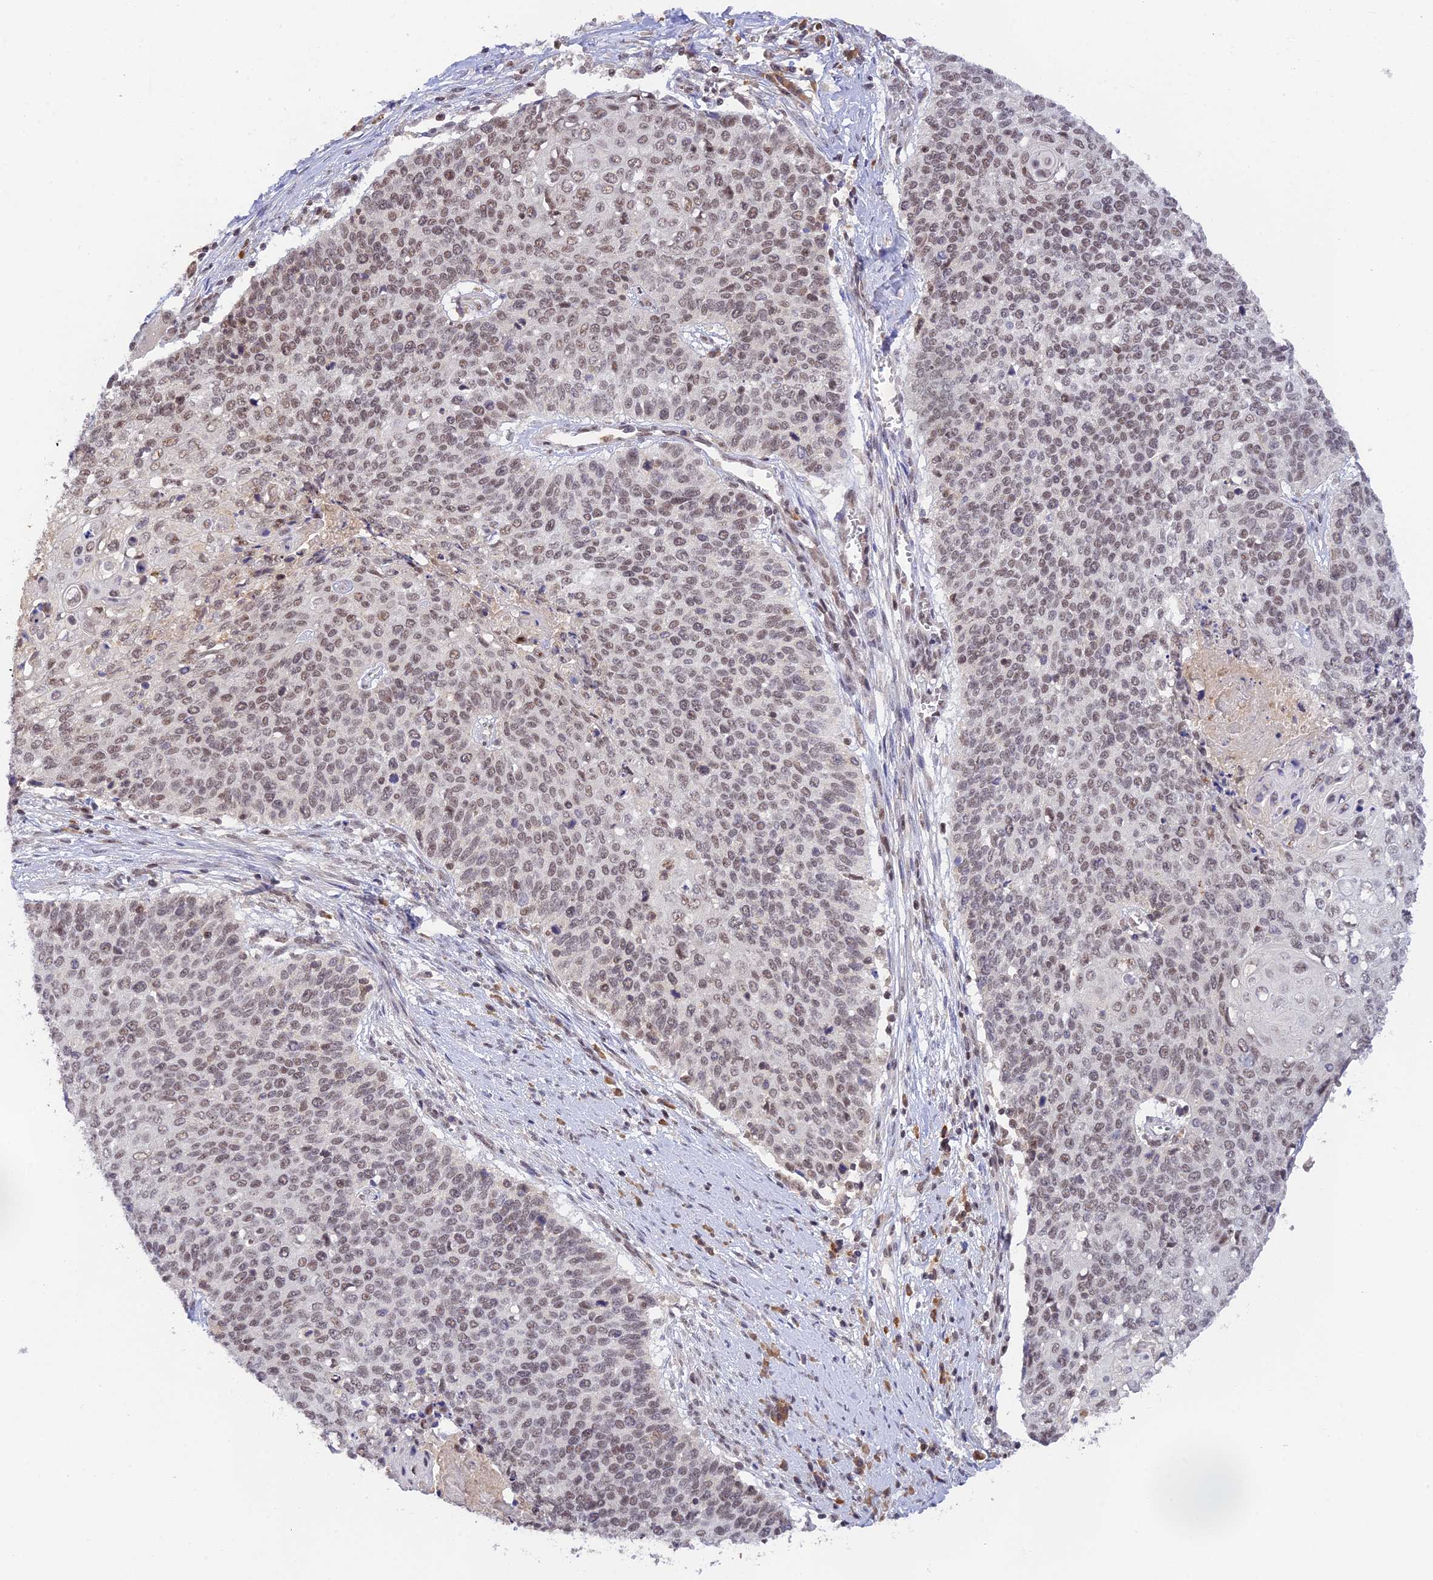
{"staining": {"intensity": "weak", "quantity": "25%-75%", "location": "nuclear"}, "tissue": "cervical cancer", "cell_type": "Tumor cells", "image_type": "cancer", "snomed": [{"axis": "morphology", "description": "Squamous cell carcinoma, NOS"}, {"axis": "topography", "description": "Cervix"}], "caption": "Cervical cancer (squamous cell carcinoma) was stained to show a protein in brown. There is low levels of weak nuclear expression in approximately 25%-75% of tumor cells.", "gene": "PEX16", "patient": {"sex": "female", "age": 39}}